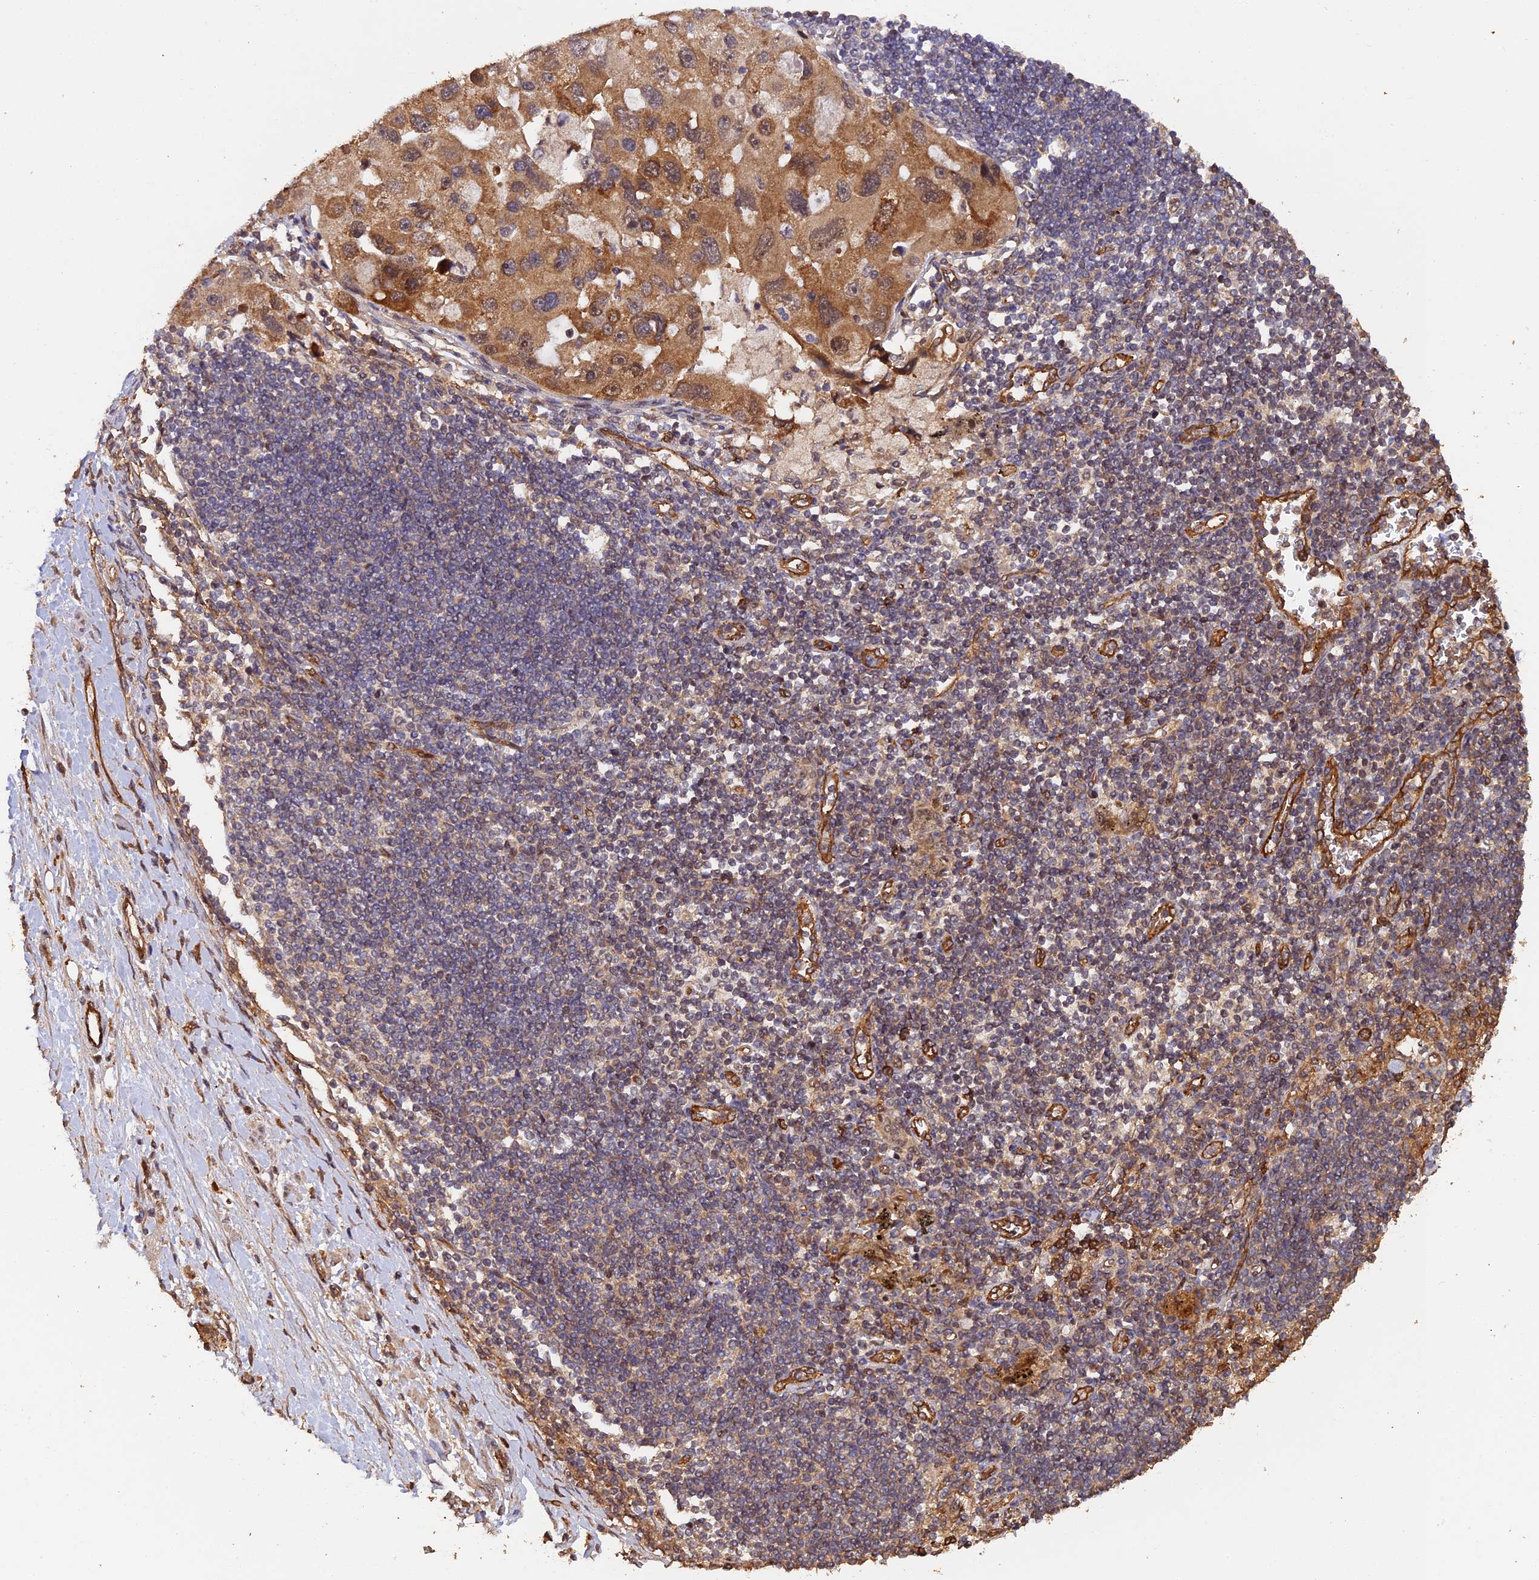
{"staining": {"intensity": "moderate", "quantity": ">75%", "location": "cytoplasmic/membranous,nuclear"}, "tissue": "lung cancer", "cell_type": "Tumor cells", "image_type": "cancer", "snomed": [{"axis": "morphology", "description": "Adenocarcinoma, NOS"}, {"axis": "topography", "description": "Lung"}], "caption": "Immunohistochemical staining of human lung adenocarcinoma displays moderate cytoplasmic/membranous and nuclear protein positivity in approximately >75% of tumor cells. (brown staining indicates protein expression, while blue staining denotes nuclei).", "gene": "RALGAPA2", "patient": {"sex": "female", "age": 54}}